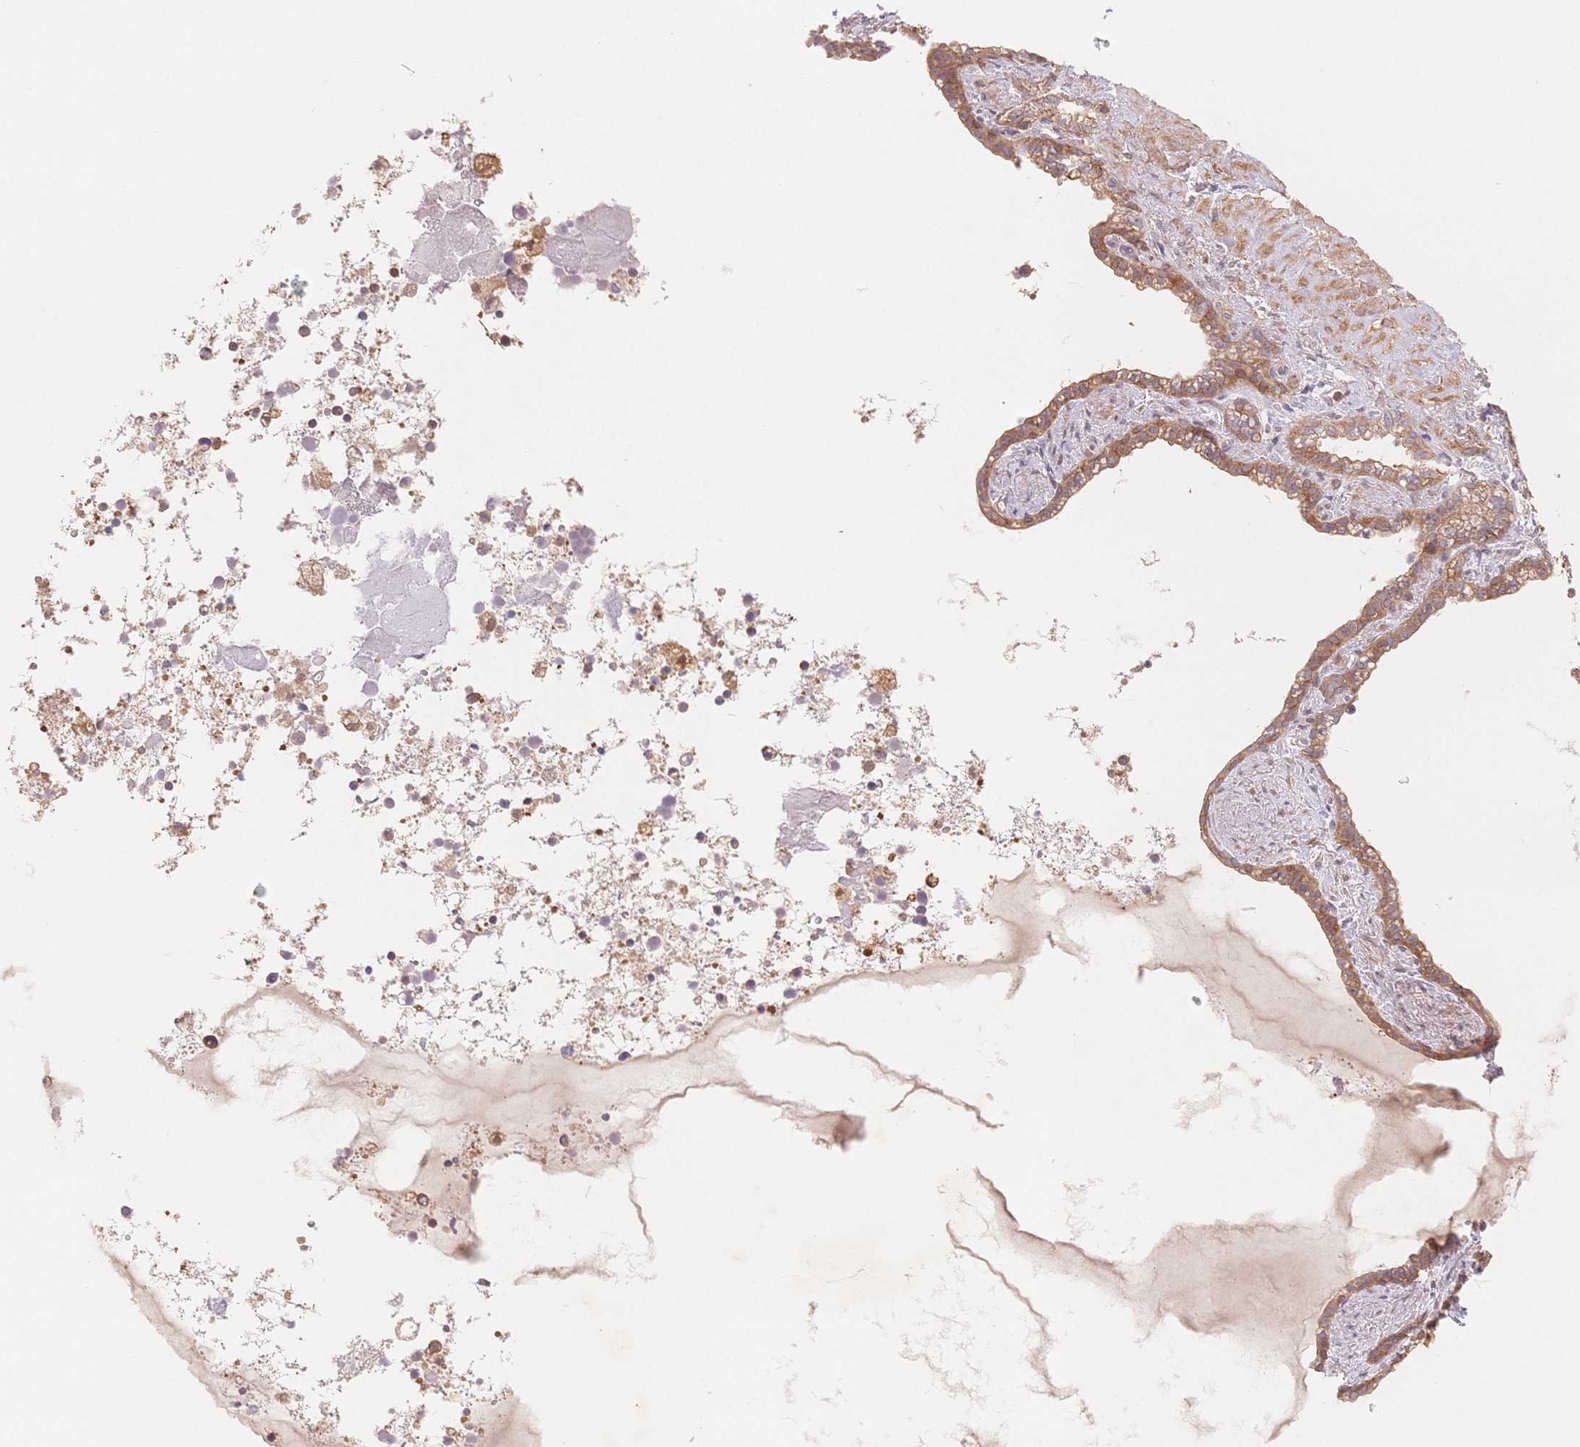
{"staining": {"intensity": "moderate", "quantity": ">75%", "location": "cytoplasmic/membranous"}, "tissue": "seminal vesicle", "cell_type": "Glandular cells", "image_type": "normal", "snomed": [{"axis": "morphology", "description": "Normal tissue, NOS"}, {"axis": "topography", "description": "Seminal veicle"}], "caption": "Unremarkable seminal vesicle demonstrates moderate cytoplasmic/membranous staining in approximately >75% of glandular cells.", "gene": "C12orf75", "patient": {"sex": "male", "age": 76}}